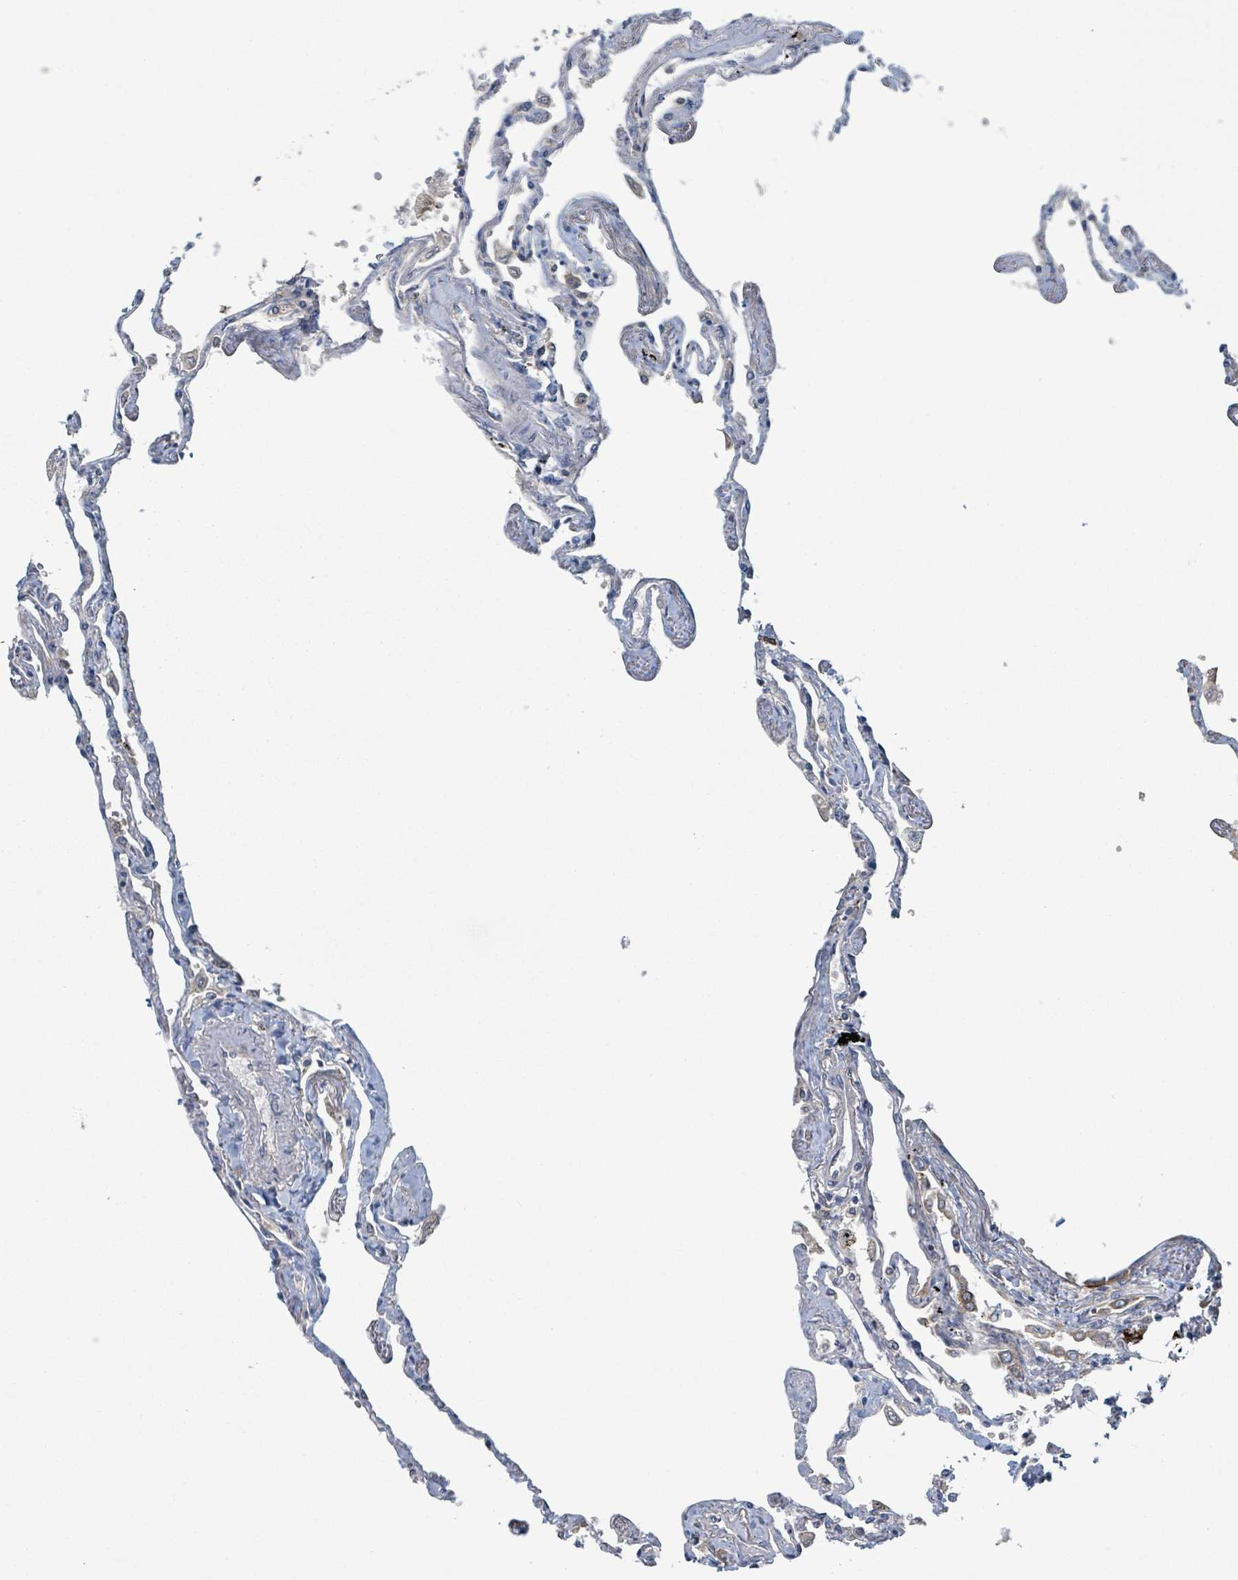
{"staining": {"intensity": "negative", "quantity": "none", "location": "none"}, "tissue": "lung", "cell_type": "Alveolar cells", "image_type": "normal", "snomed": [{"axis": "morphology", "description": "Normal tissue, NOS"}, {"axis": "topography", "description": "Lung"}], "caption": "Protein analysis of unremarkable lung exhibits no significant expression in alveolar cells.", "gene": "OR51E1", "patient": {"sex": "female", "age": 67}}